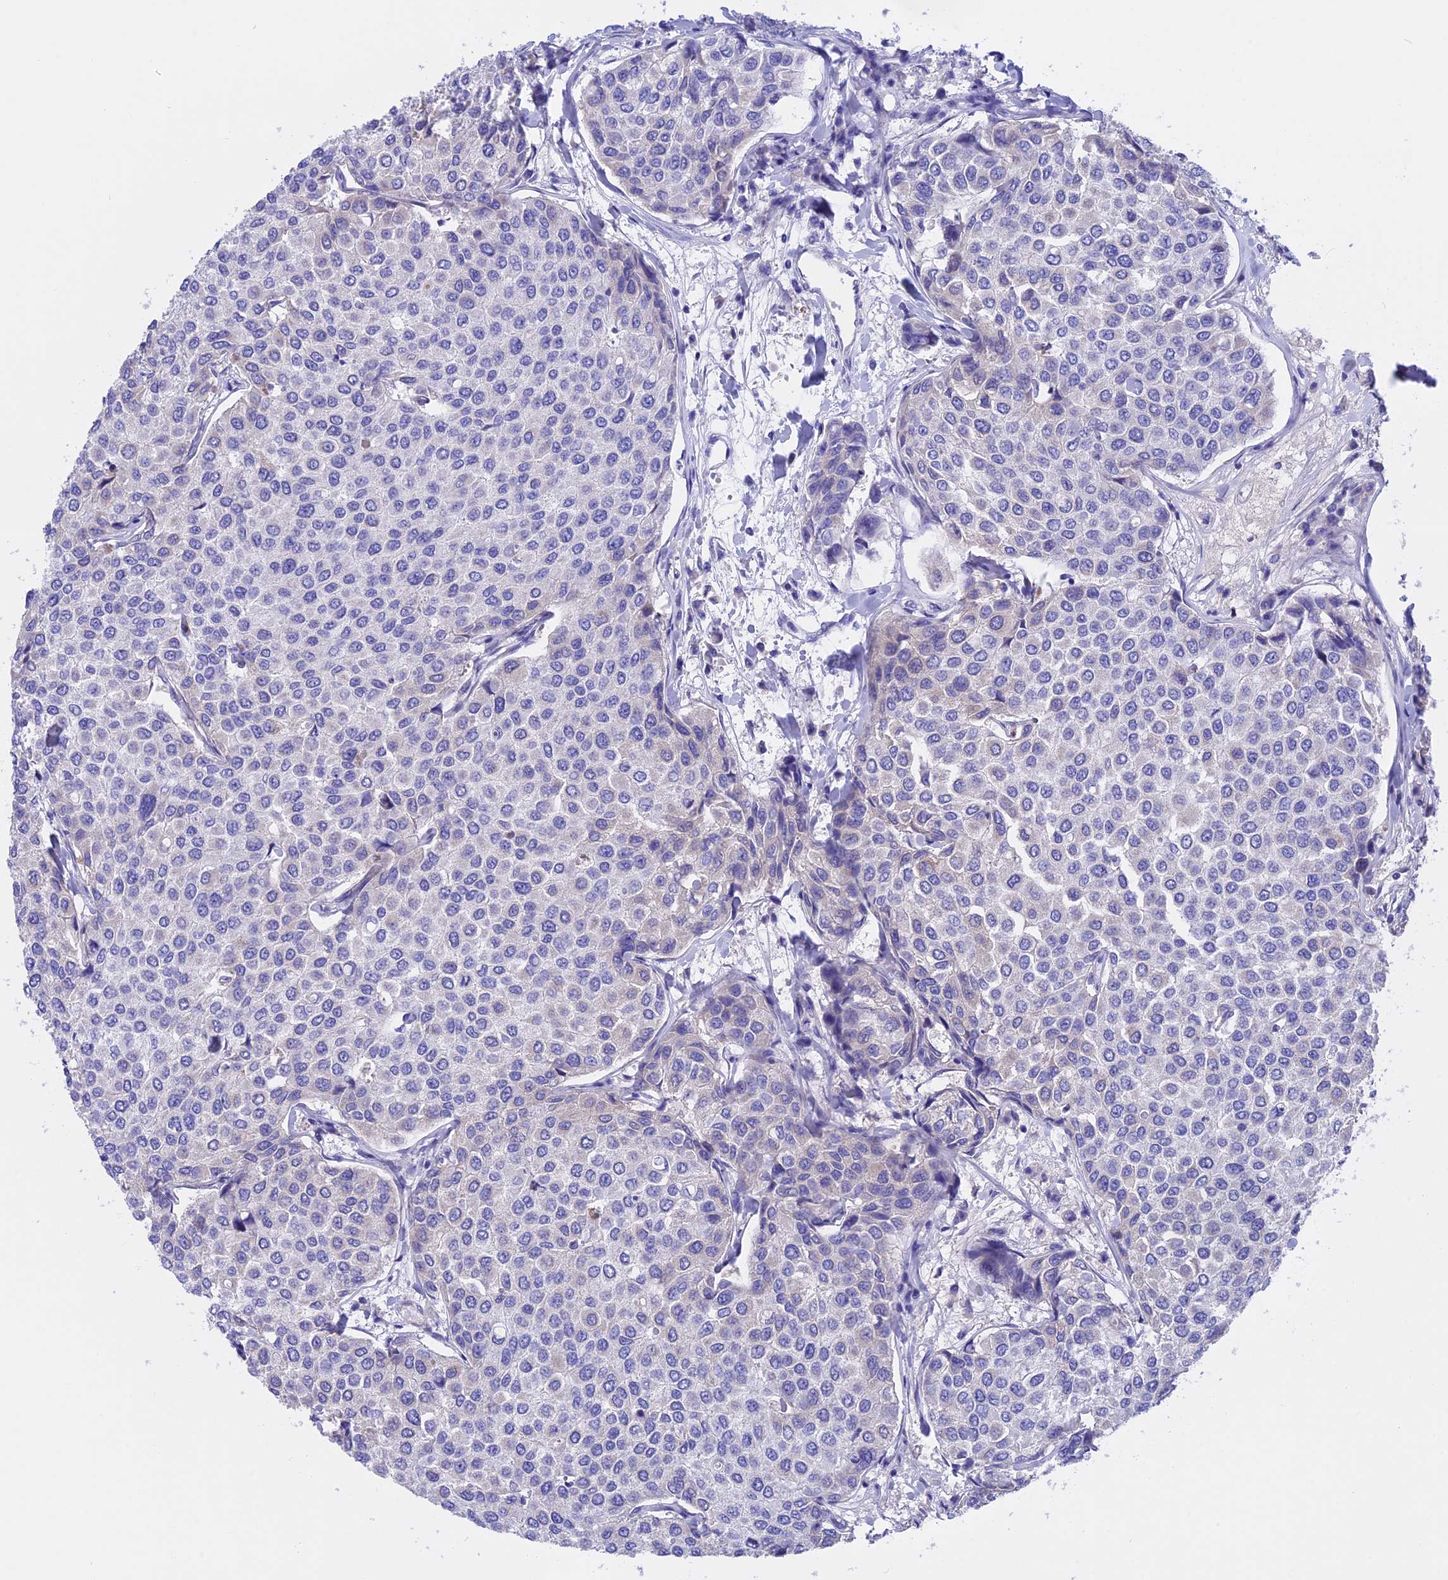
{"staining": {"intensity": "negative", "quantity": "none", "location": "none"}, "tissue": "breast cancer", "cell_type": "Tumor cells", "image_type": "cancer", "snomed": [{"axis": "morphology", "description": "Duct carcinoma"}, {"axis": "topography", "description": "Breast"}], "caption": "Image shows no significant protein expression in tumor cells of breast cancer (infiltrating ductal carcinoma). (Brightfield microscopy of DAB immunohistochemistry (IHC) at high magnification).", "gene": "TMEM138", "patient": {"sex": "female", "age": 55}}